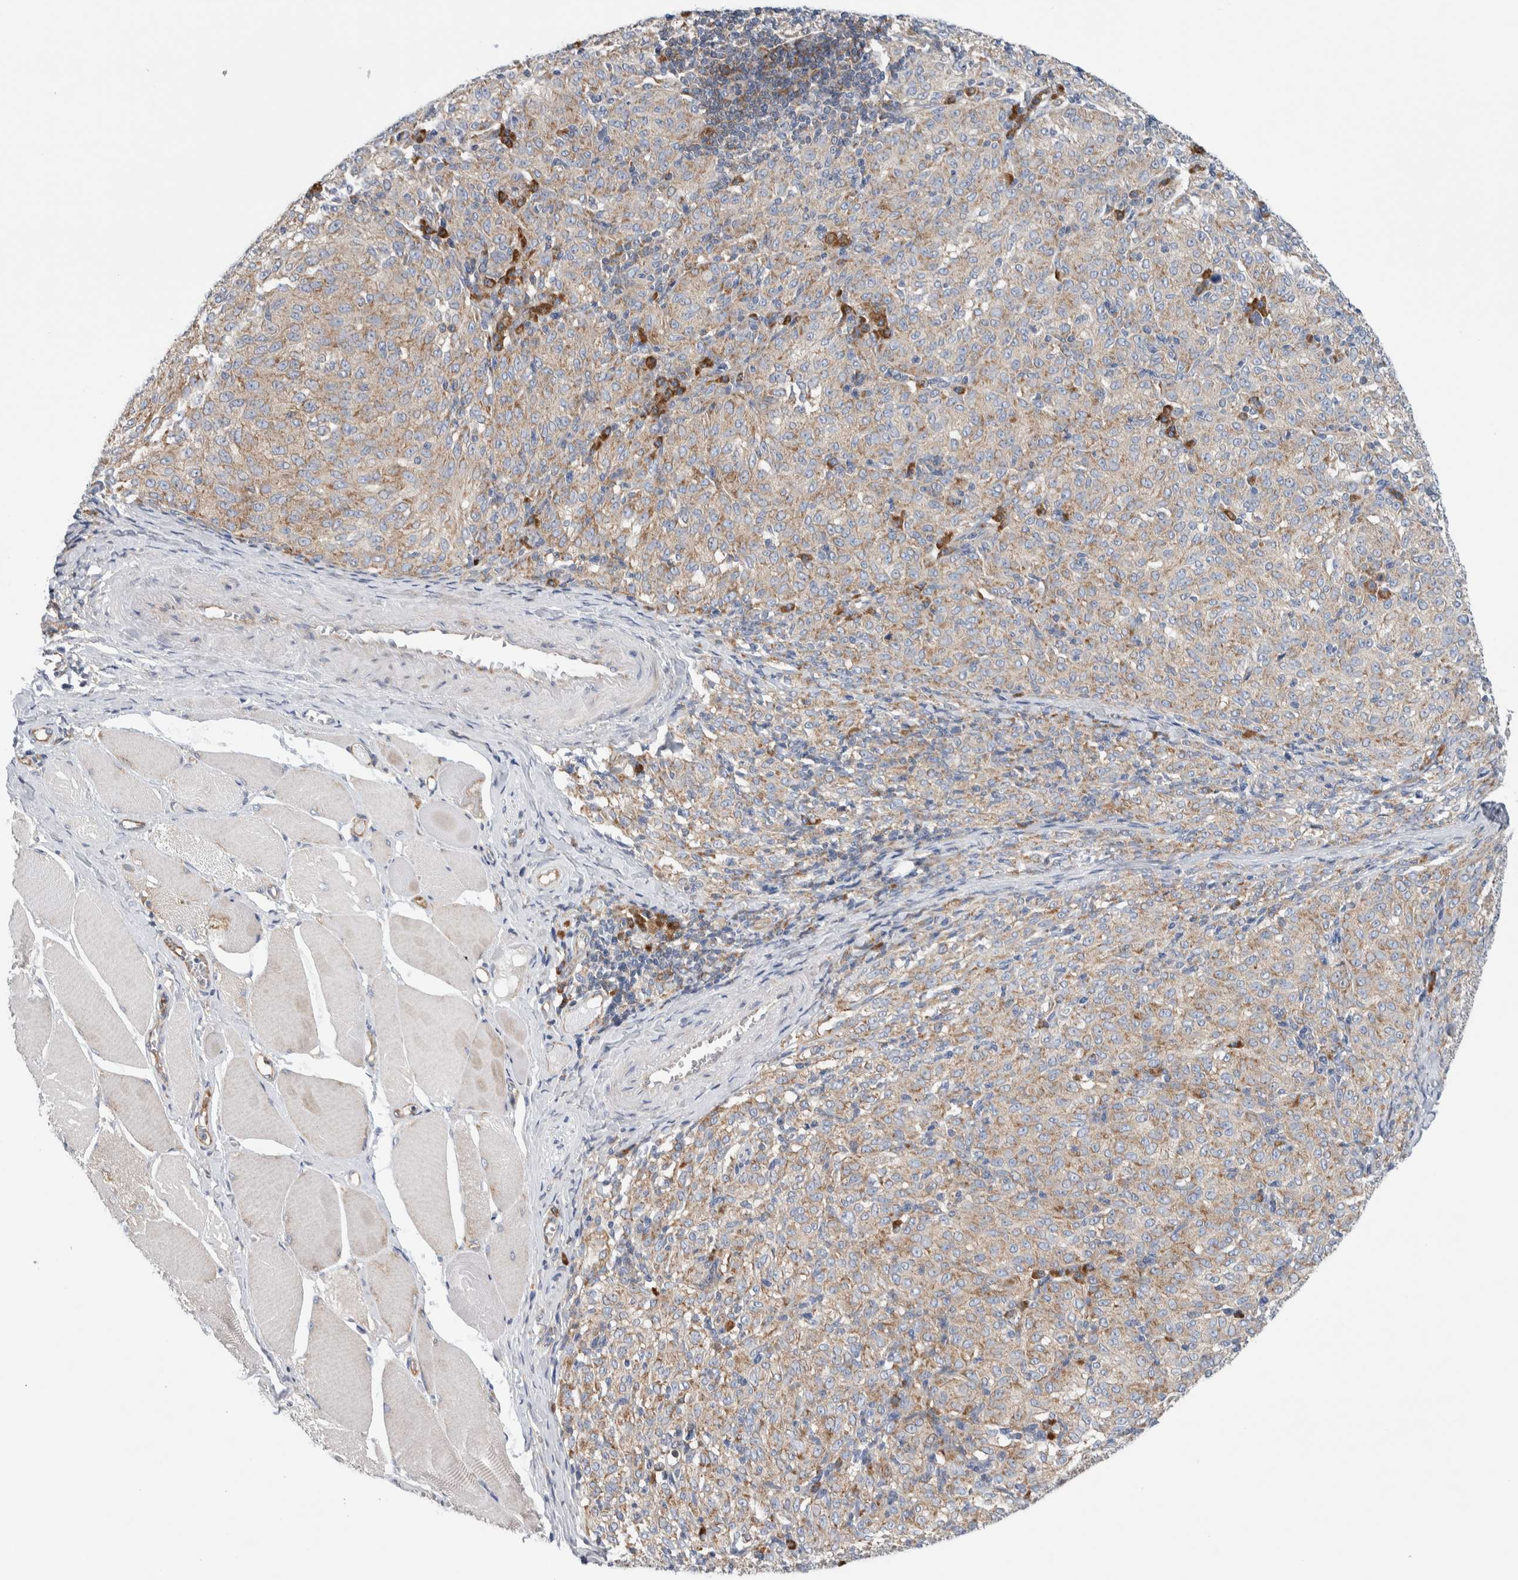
{"staining": {"intensity": "weak", "quantity": "25%-75%", "location": "cytoplasmic/membranous"}, "tissue": "melanoma", "cell_type": "Tumor cells", "image_type": "cancer", "snomed": [{"axis": "morphology", "description": "Malignant melanoma, NOS"}, {"axis": "topography", "description": "Skin"}], "caption": "IHC staining of malignant melanoma, which reveals low levels of weak cytoplasmic/membranous positivity in about 25%-75% of tumor cells indicating weak cytoplasmic/membranous protein staining. The staining was performed using DAB (brown) for protein detection and nuclei were counterstained in hematoxylin (blue).", "gene": "RACK1", "patient": {"sex": "female", "age": 72}}